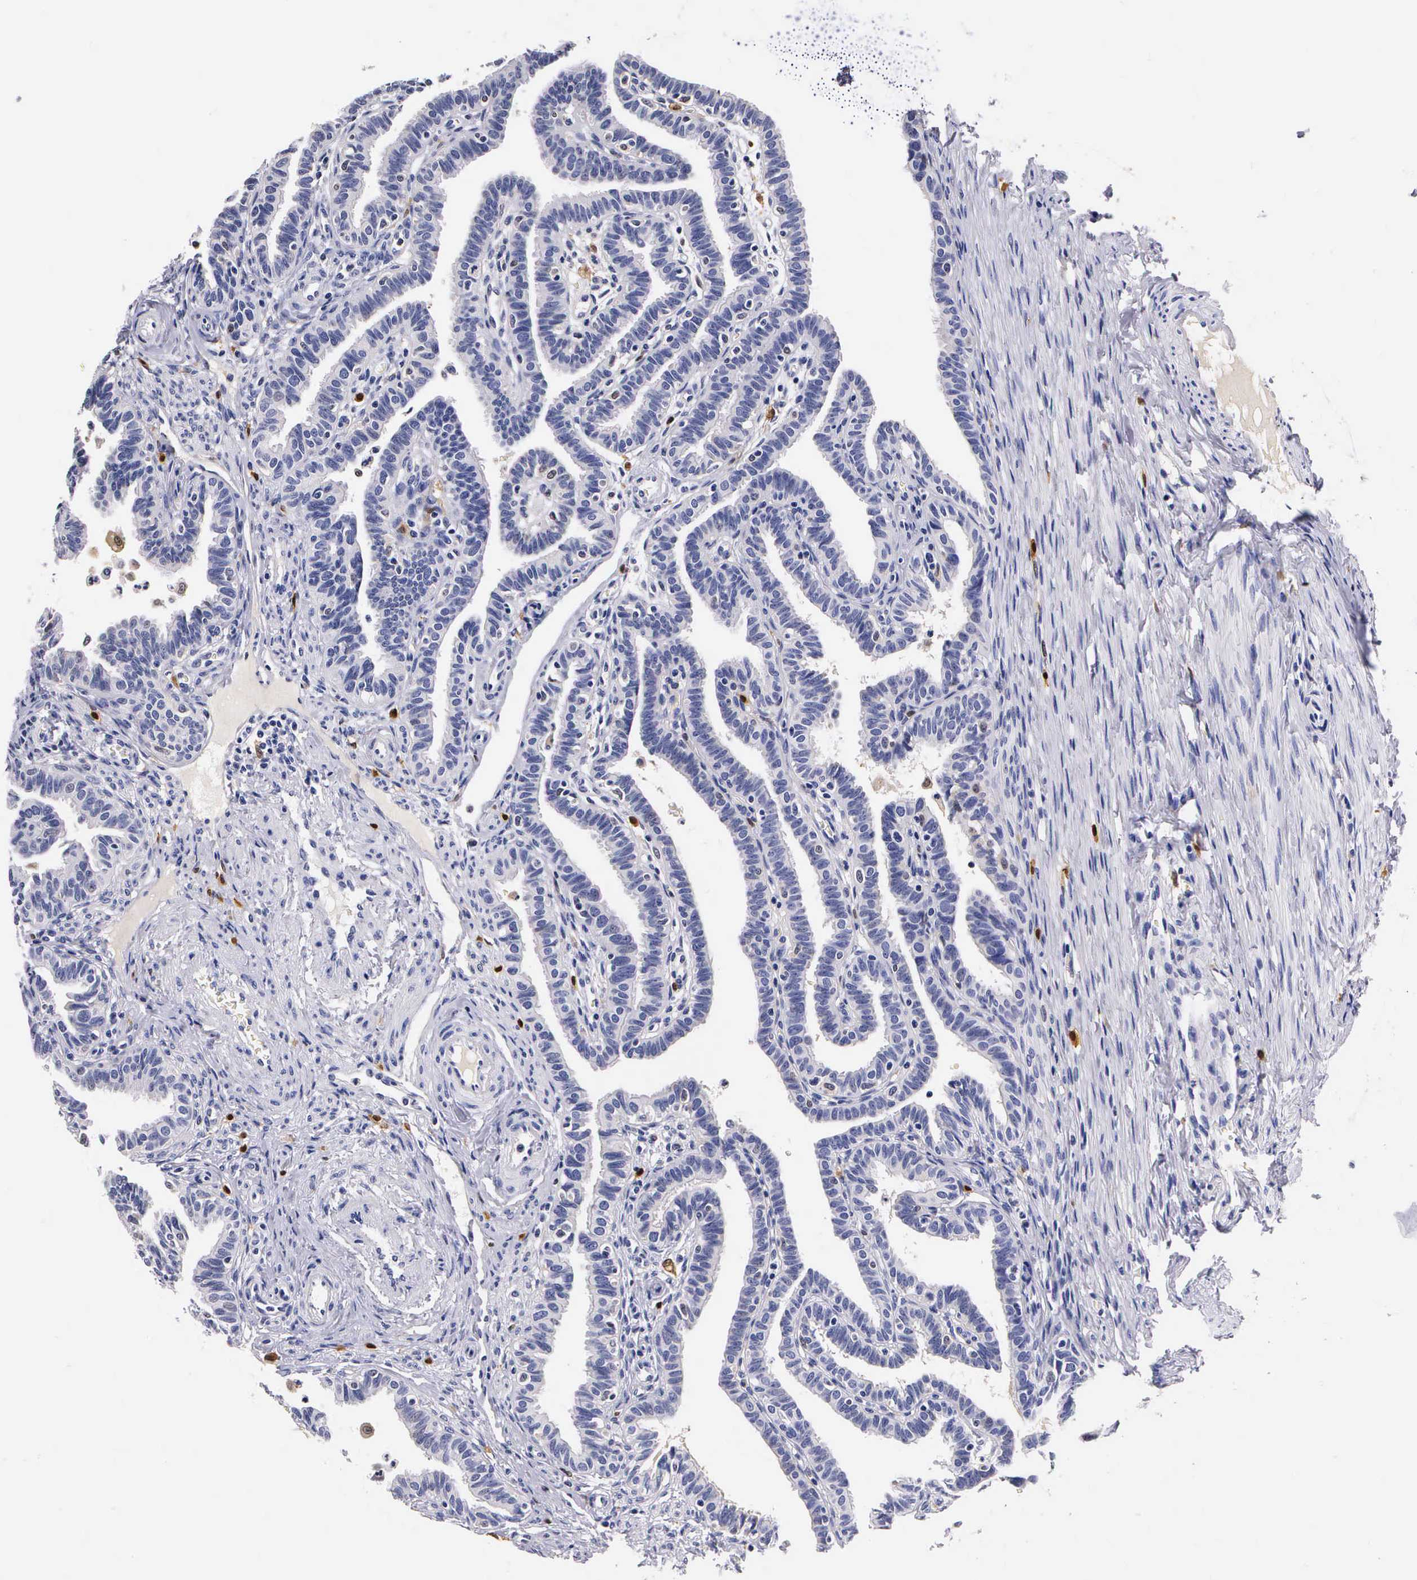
{"staining": {"intensity": "negative", "quantity": "none", "location": "none"}, "tissue": "fallopian tube", "cell_type": "Glandular cells", "image_type": "normal", "snomed": [{"axis": "morphology", "description": "Normal tissue, NOS"}, {"axis": "topography", "description": "Fallopian tube"}], "caption": "This is an IHC image of benign human fallopian tube. There is no positivity in glandular cells.", "gene": "RENBP", "patient": {"sex": "female", "age": 41}}